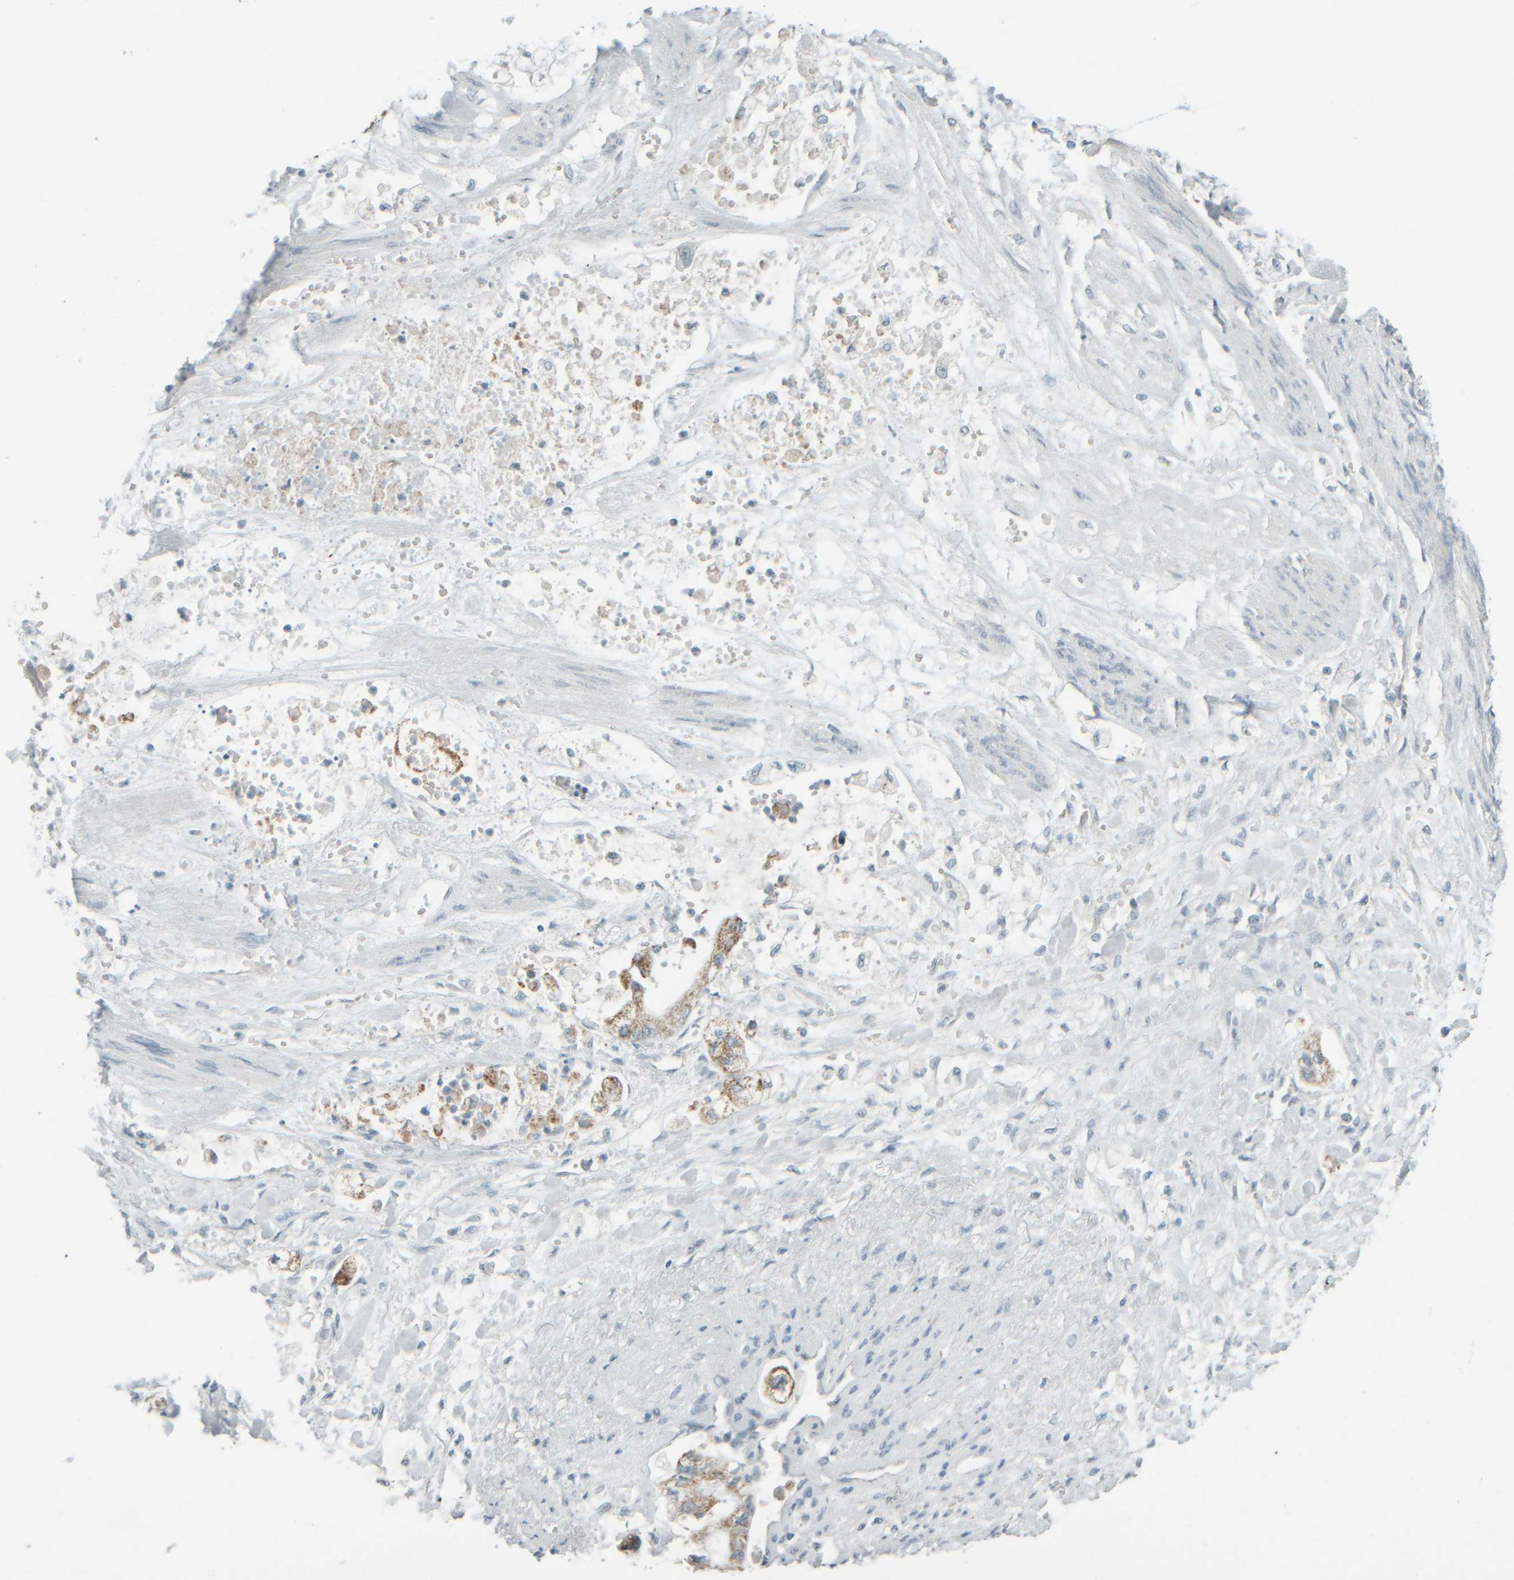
{"staining": {"intensity": "moderate", "quantity": ">75%", "location": "cytoplasmic/membranous"}, "tissue": "stomach cancer", "cell_type": "Tumor cells", "image_type": "cancer", "snomed": [{"axis": "morphology", "description": "Normal tissue, NOS"}, {"axis": "morphology", "description": "Adenocarcinoma, NOS"}, {"axis": "topography", "description": "Stomach"}], "caption": "Protein analysis of adenocarcinoma (stomach) tissue demonstrates moderate cytoplasmic/membranous staining in about >75% of tumor cells.", "gene": "PTGES3L-AARSD1", "patient": {"sex": "male", "age": 62}}